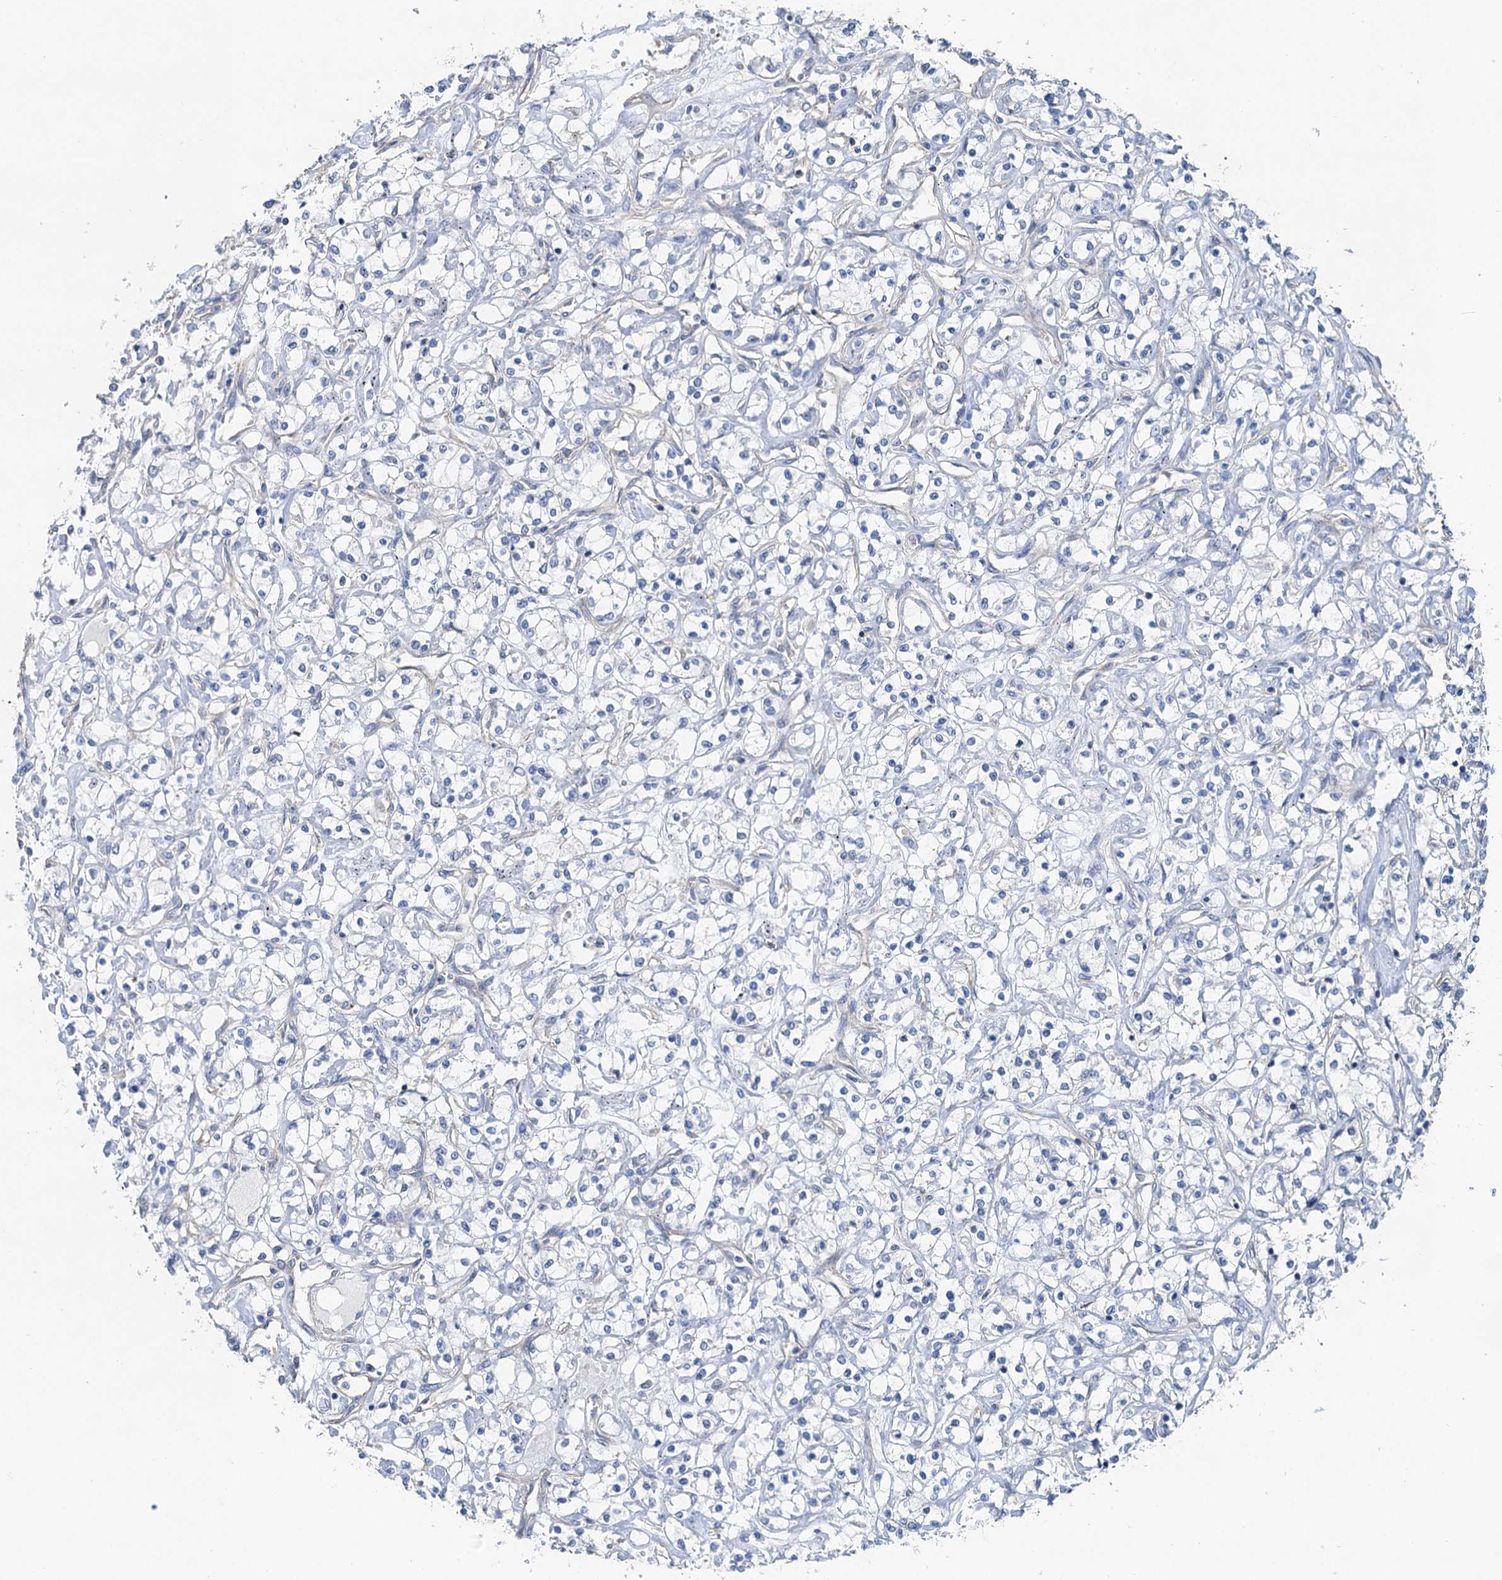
{"staining": {"intensity": "negative", "quantity": "none", "location": "none"}, "tissue": "renal cancer", "cell_type": "Tumor cells", "image_type": "cancer", "snomed": [{"axis": "morphology", "description": "Adenocarcinoma, NOS"}, {"axis": "topography", "description": "Kidney"}], "caption": "Immunohistochemical staining of renal cancer (adenocarcinoma) exhibits no significant positivity in tumor cells.", "gene": "ANKRD26", "patient": {"sex": "female", "age": 59}}